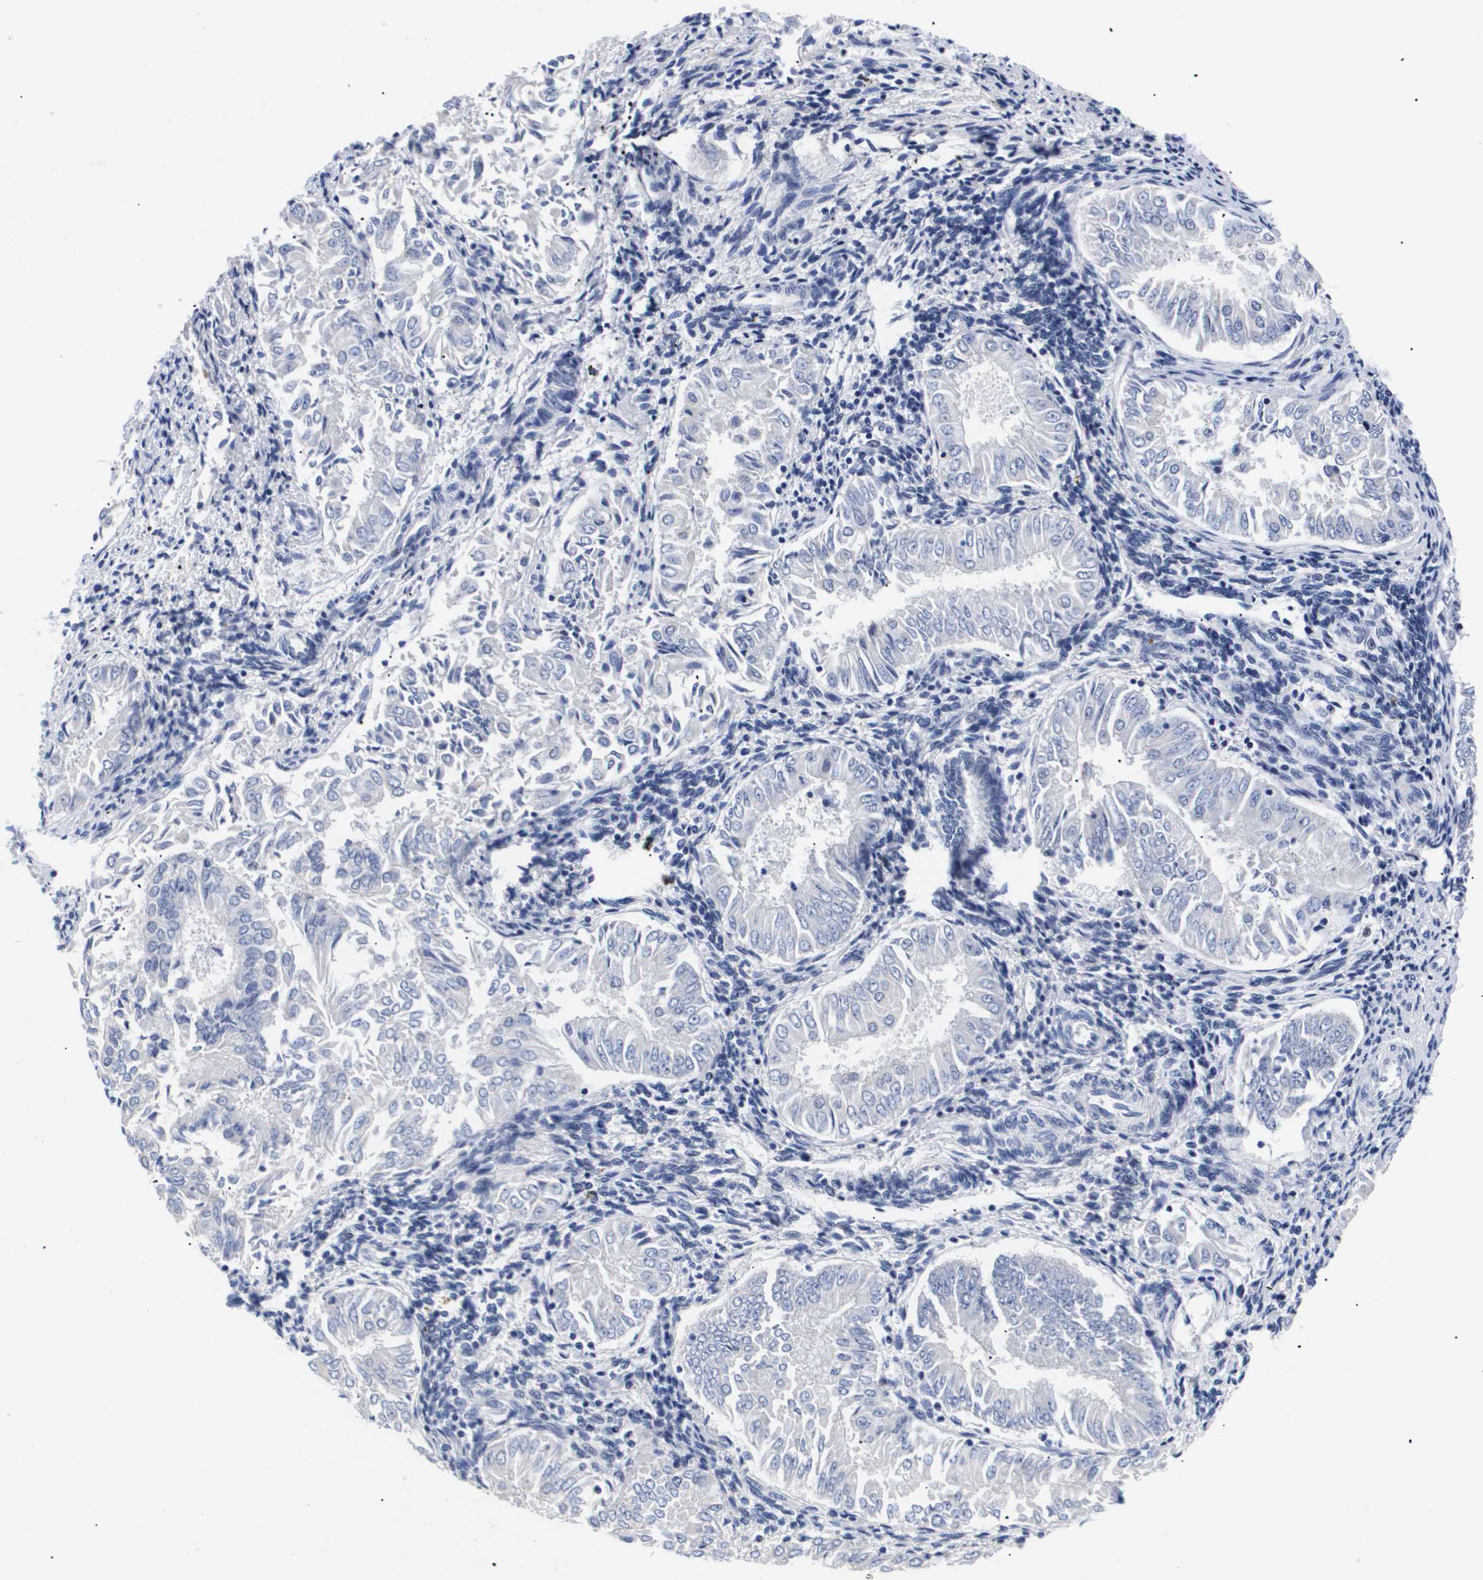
{"staining": {"intensity": "negative", "quantity": "none", "location": "none"}, "tissue": "endometrial cancer", "cell_type": "Tumor cells", "image_type": "cancer", "snomed": [{"axis": "morphology", "description": "Adenocarcinoma, NOS"}, {"axis": "topography", "description": "Endometrium"}], "caption": "Immunohistochemistry photomicrograph of adenocarcinoma (endometrial) stained for a protein (brown), which shows no positivity in tumor cells.", "gene": "ATP6V0A4", "patient": {"sex": "female", "age": 53}}